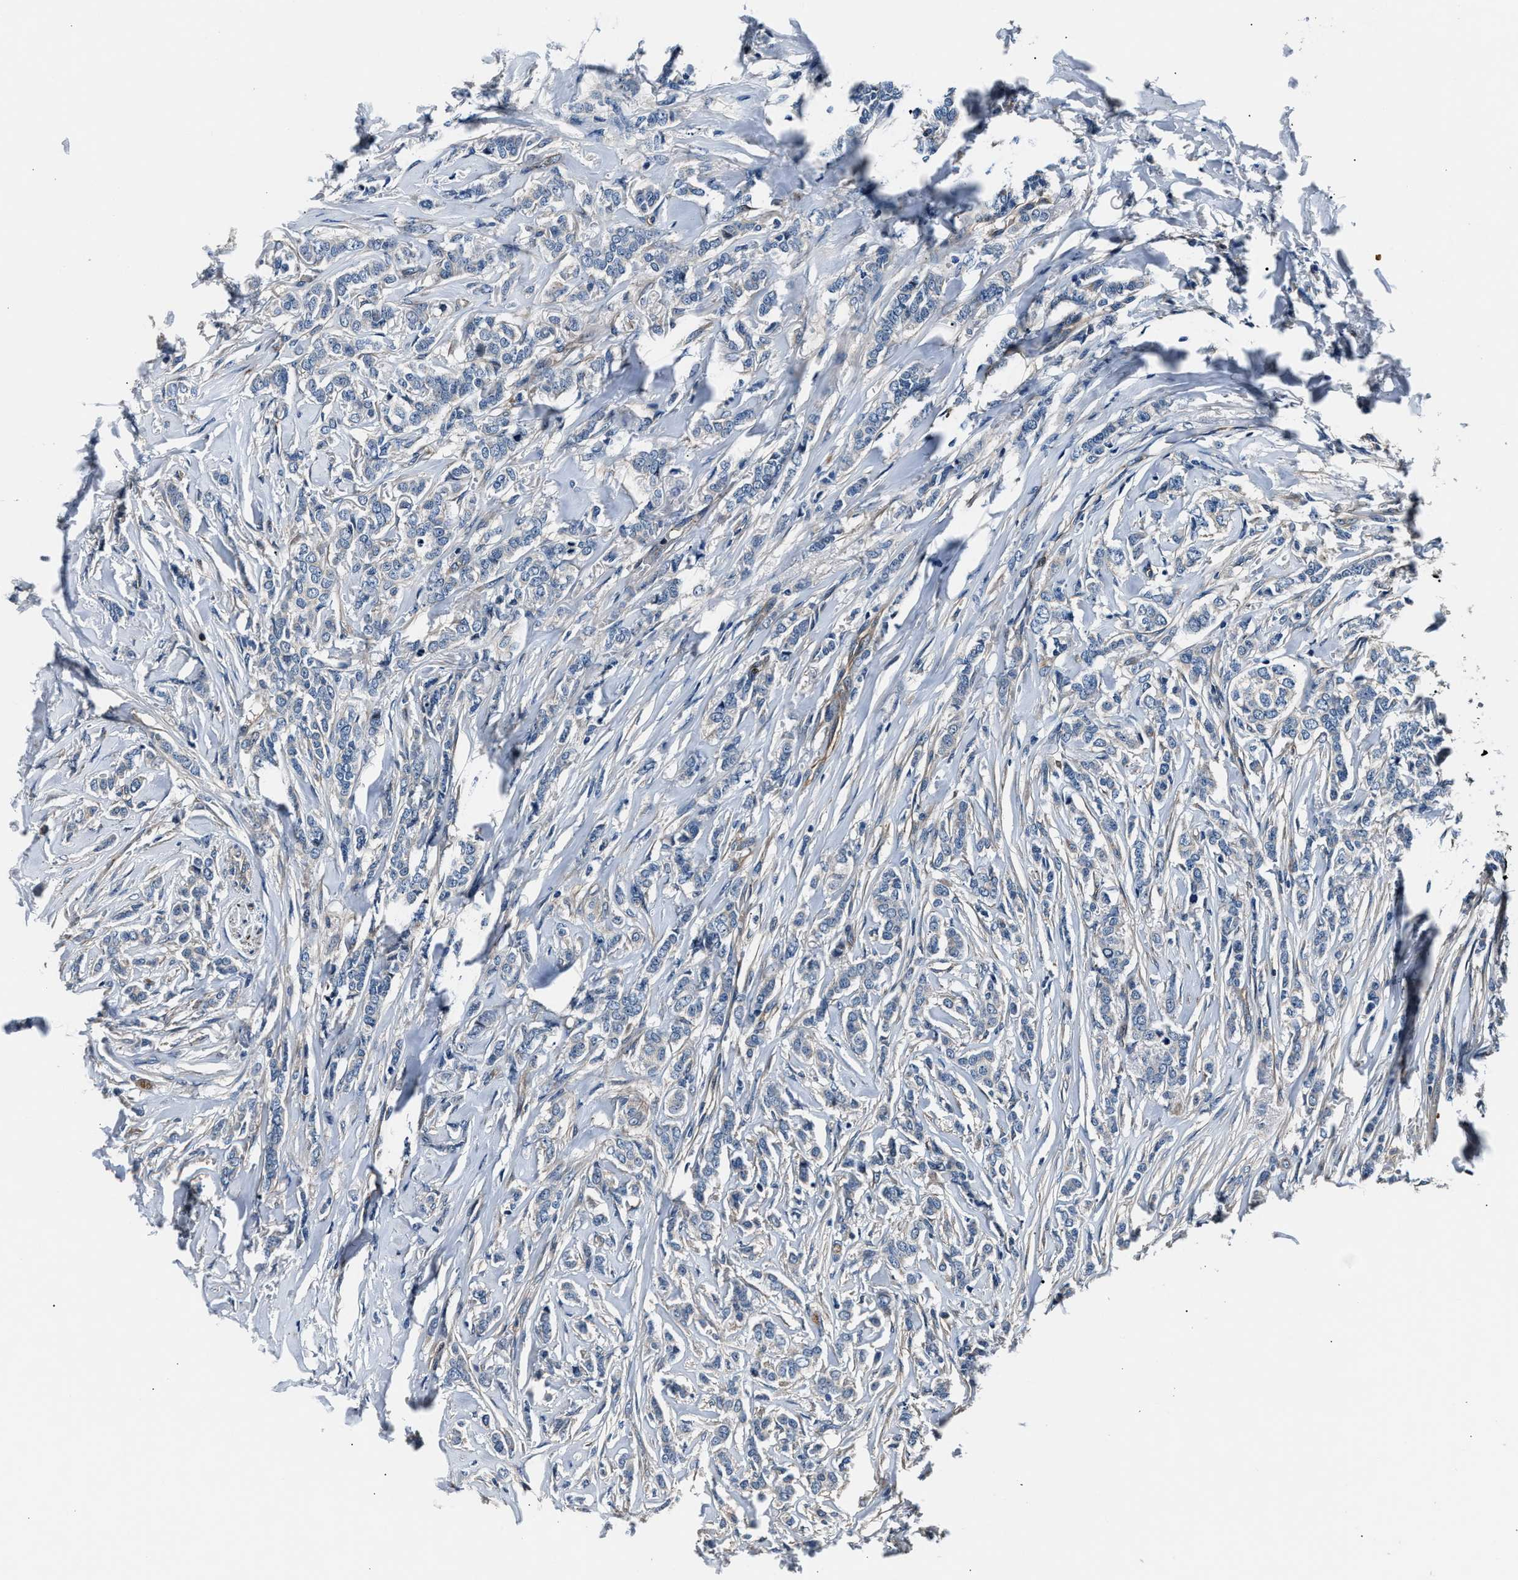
{"staining": {"intensity": "negative", "quantity": "none", "location": "none"}, "tissue": "breast cancer", "cell_type": "Tumor cells", "image_type": "cancer", "snomed": [{"axis": "morphology", "description": "Lobular carcinoma"}, {"axis": "topography", "description": "Skin"}, {"axis": "topography", "description": "Breast"}], "caption": "This is a micrograph of immunohistochemistry staining of lobular carcinoma (breast), which shows no positivity in tumor cells. The staining is performed using DAB (3,3'-diaminobenzidine) brown chromogen with nuclei counter-stained in using hematoxylin.", "gene": "MPDZ", "patient": {"sex": "female", "age": 46}}